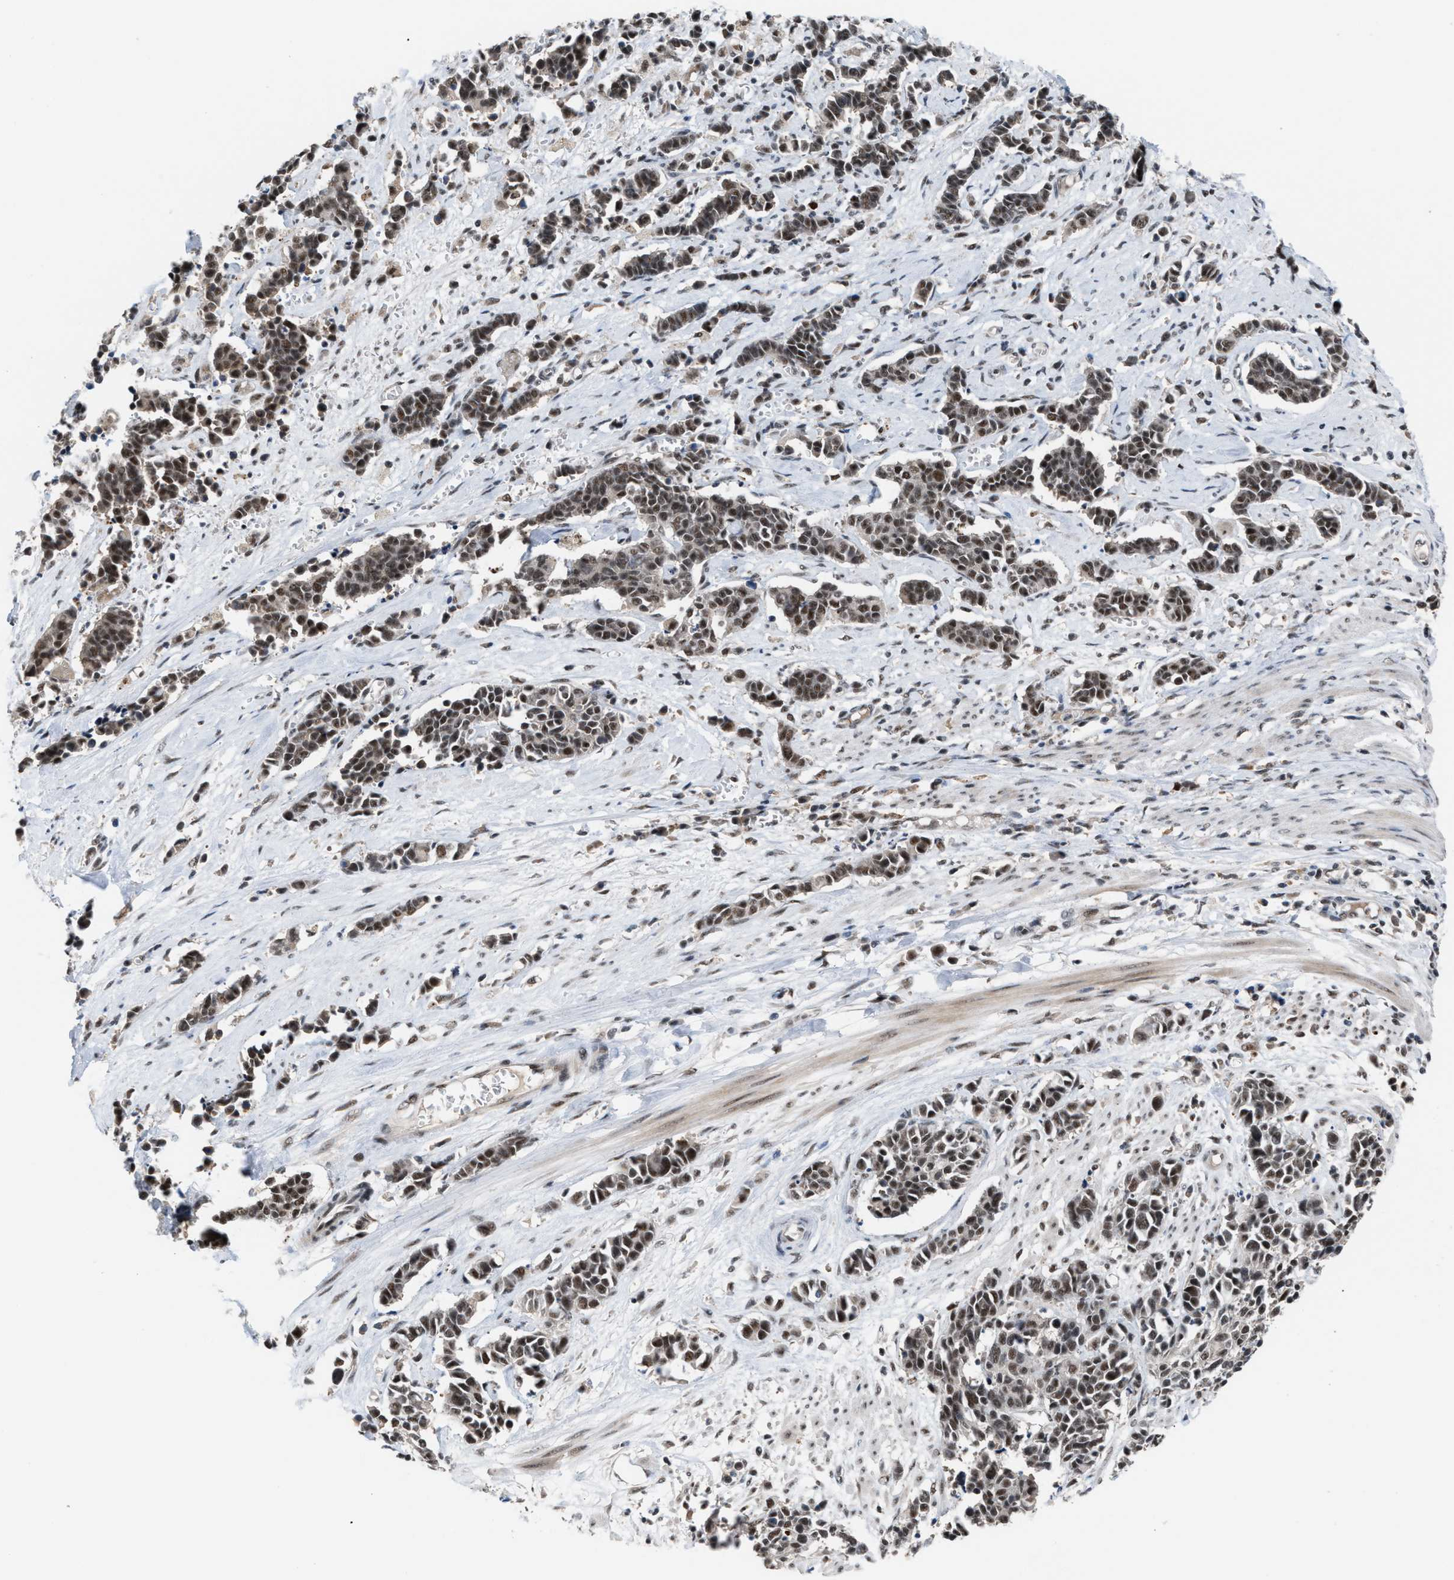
{"staining": {"intensity": "moderate", "quantity": ">75%", "location": "nuclear"}, "tissue": "cervical cancer", "cell_type": "Tumor cells", "image_type": "cancer", "snomed": [{"axis": "morphology", "description": "Squamous cell carcinoma, NOS"}, {"axis": "topography", "description": "Cervix"}], "caption": "Immunohistochemistry (IHC) image of squamous cell carcinoma (cervical) stained for a protein (brown), which exhibits medium levels of moderate nuclear positivity in about >75% of tumor cells.", "gene": "PRPF4", "patient": {"sex": "female", "age": 35}}